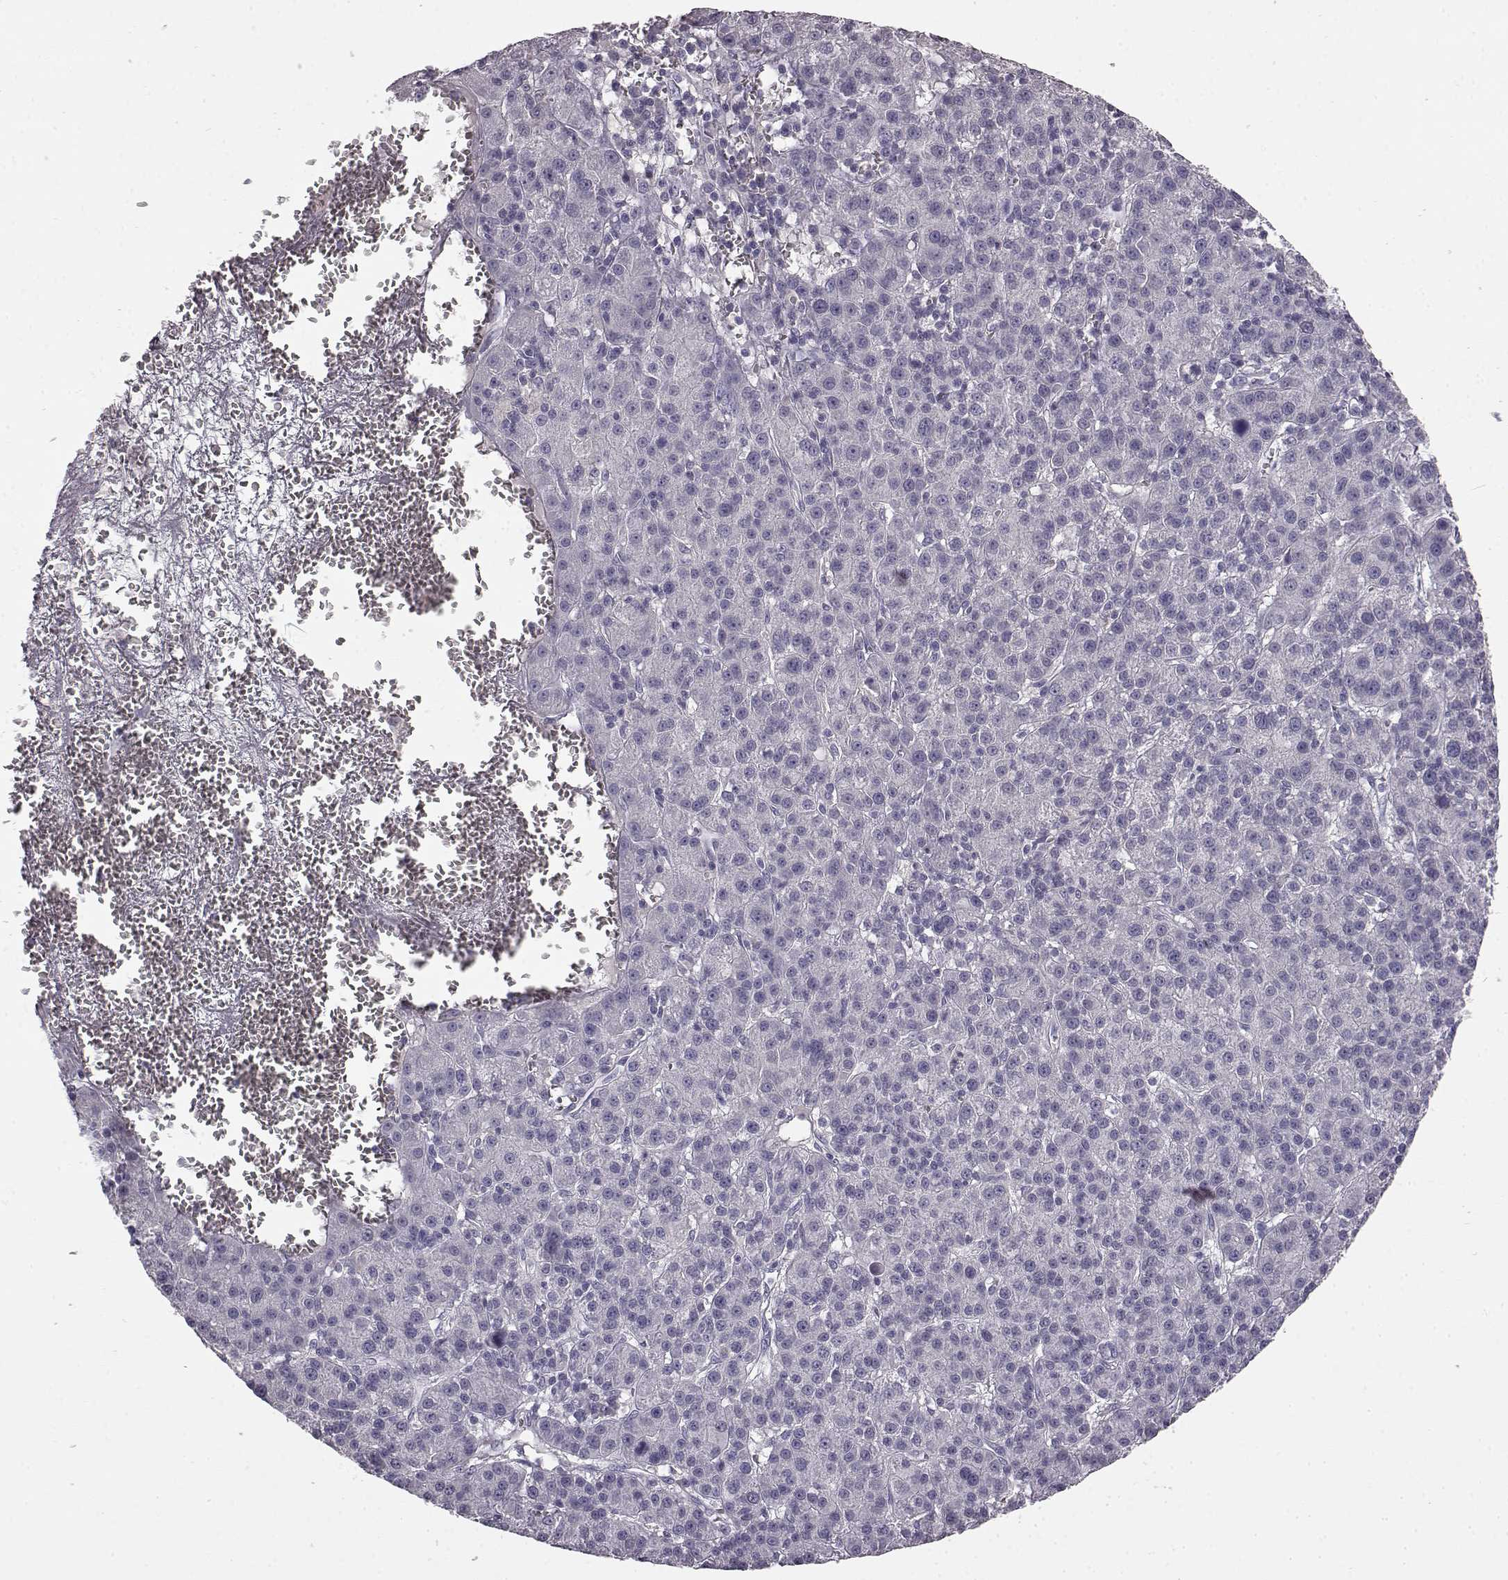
{"staining": {"intensity": "negative", "quantity": "none", "location": "none"}, "tissue": "liver cancer", "cell_type": "Tumor cells", "image_type": "cancer", "snomed": [{"axis": "morphology", "description": "Carcinoma, Hepatocellular, NOS"}, {"axis": "topography", "description": "Liver"}], "caption": "Protein analysis of liver cancer (hepatocellular carcinoma) demonstrates no significant positivity in tumor cells.", "gene": "KRT85", "patient": {"sex": "female", "age": 60}}